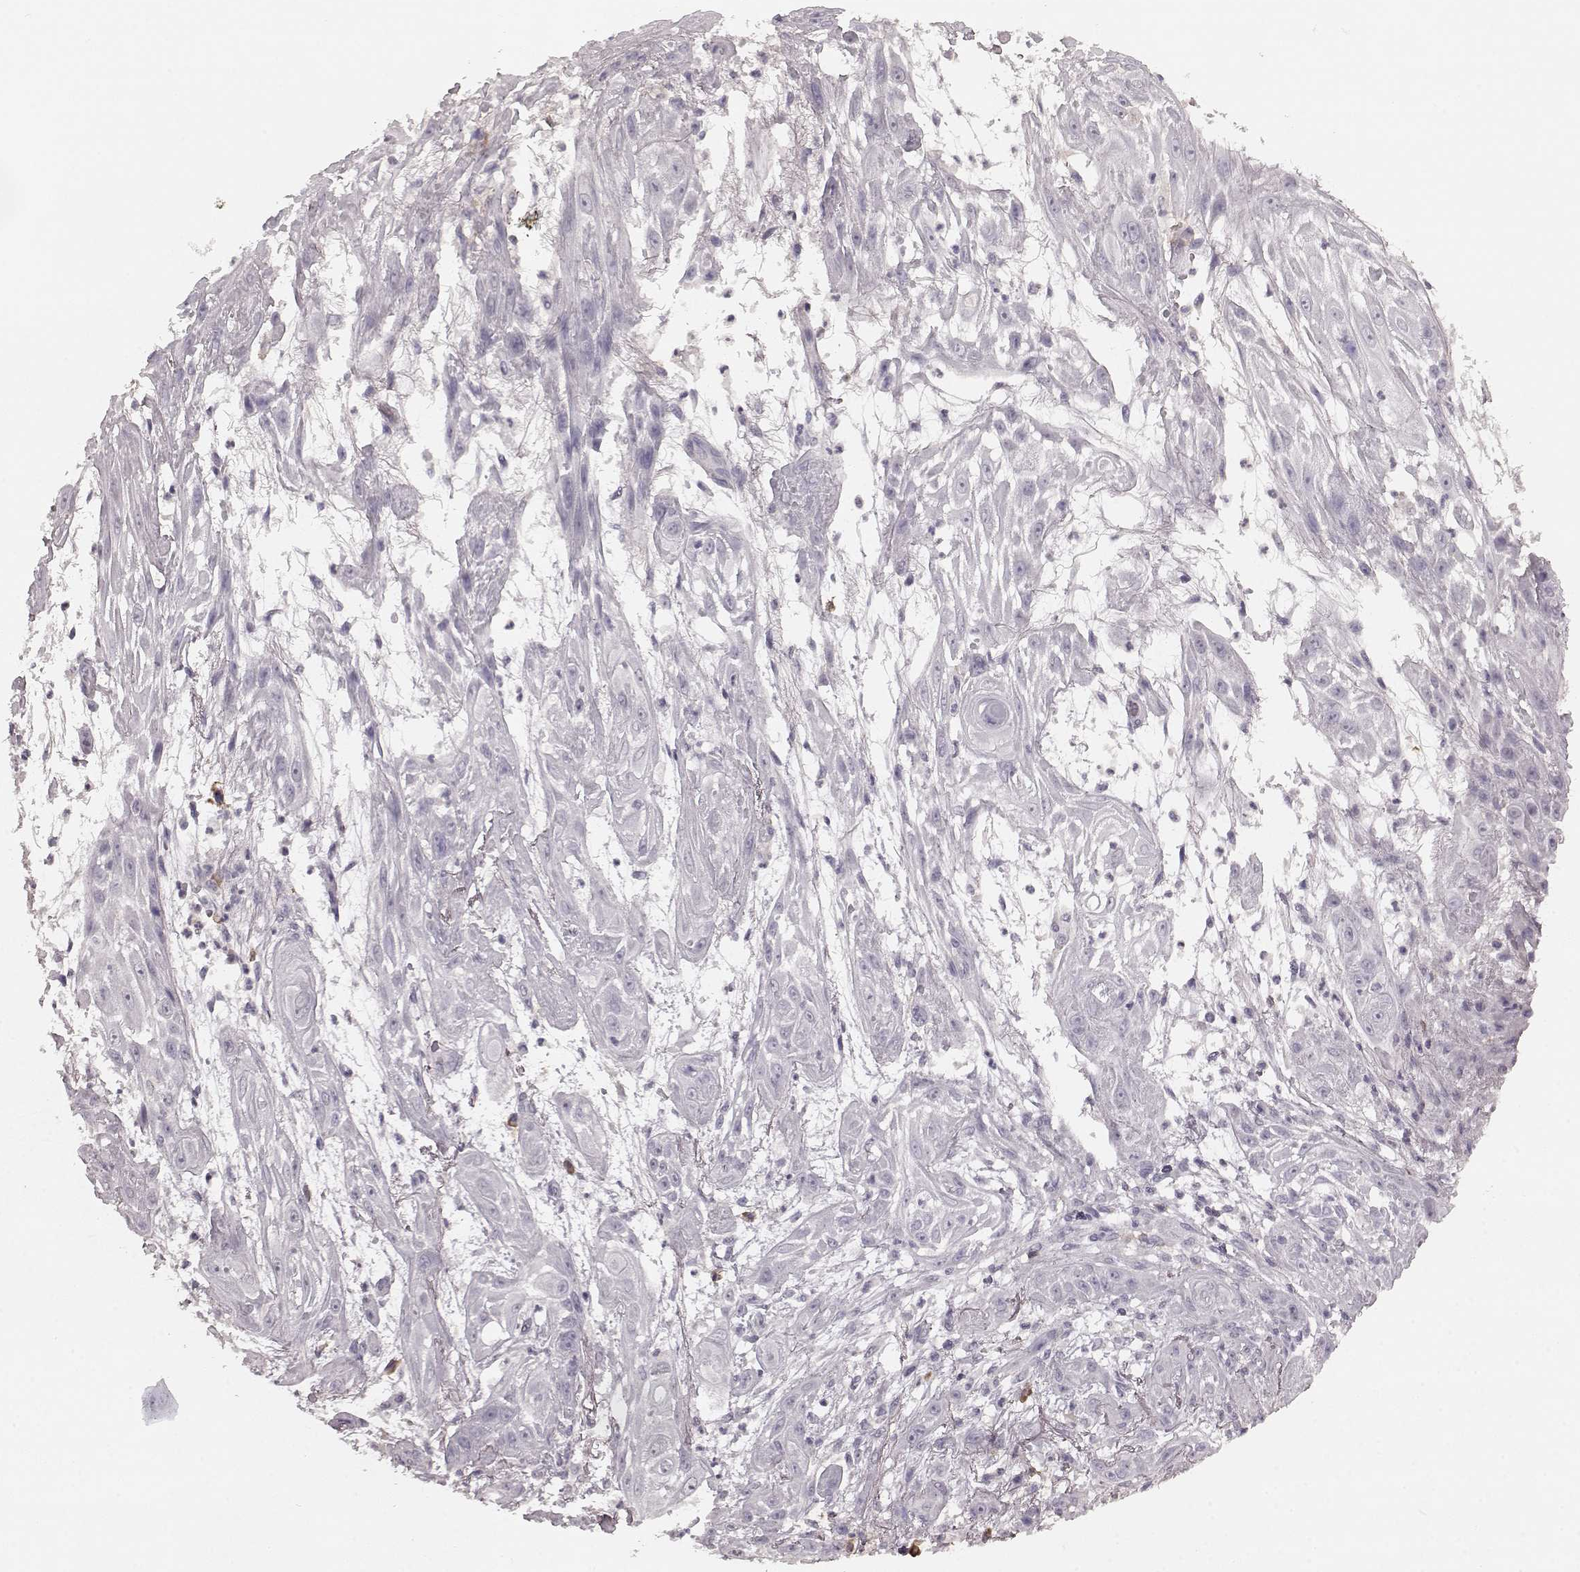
{"staining": {"intensity": "negative", "quantity": "none", "location": "none"}, "tissue": "skin cancer", "cell_type": "Tumor cells", "image_type": "cancer", "snomed": [{"axis": "morphology", "description": "Squamous cell carcinoma, NOS"}, {"axis": "topography", "description": "Skin"}], "caption": "Immunohistochemistry photomicrograph of neoplastic tissue: human skin squamous cell carcinoma stained with DAB (3,3'-diaminobenzidine) demonstrates no significant protein positivity in tumor cells.", "gene": "CD28", "patient": {"sex": "male", "age": 62}}